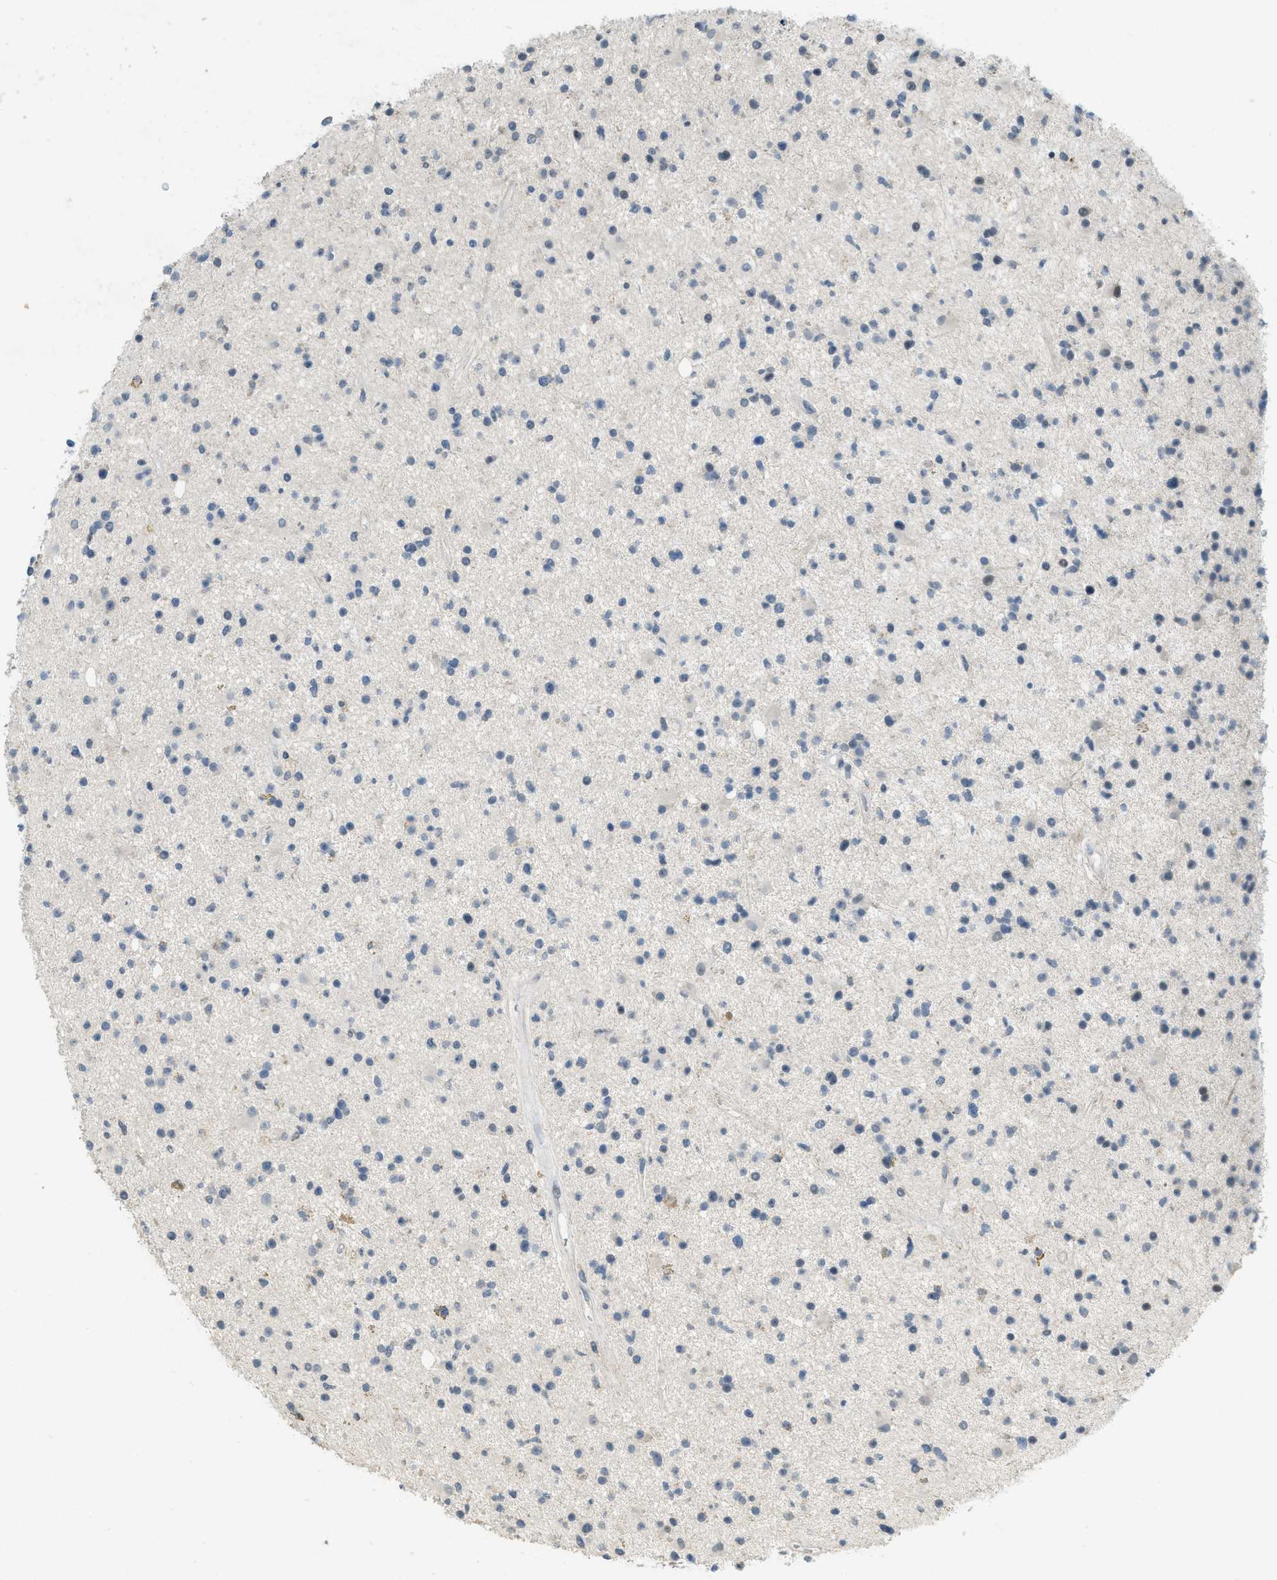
{"staining": {"intensity": "weak", "quantity": "<25%", "location": "cytoplasmic/membranous"}, "tissue": "glioma", "cell_type": "Tumor cells", "image_type": "cancer", "snomed": [{"axis": "morphology", "description": "Glioma, malignant, High grade"}, {"axis": "topography", "description": "Brain"}], "caption": "Immunohistochemical staining of malignant high-grade glioma displays no significant staining in tumor cells.", "gene": "TXNDC2", "patient": {"sex": "male", "age": 33}}